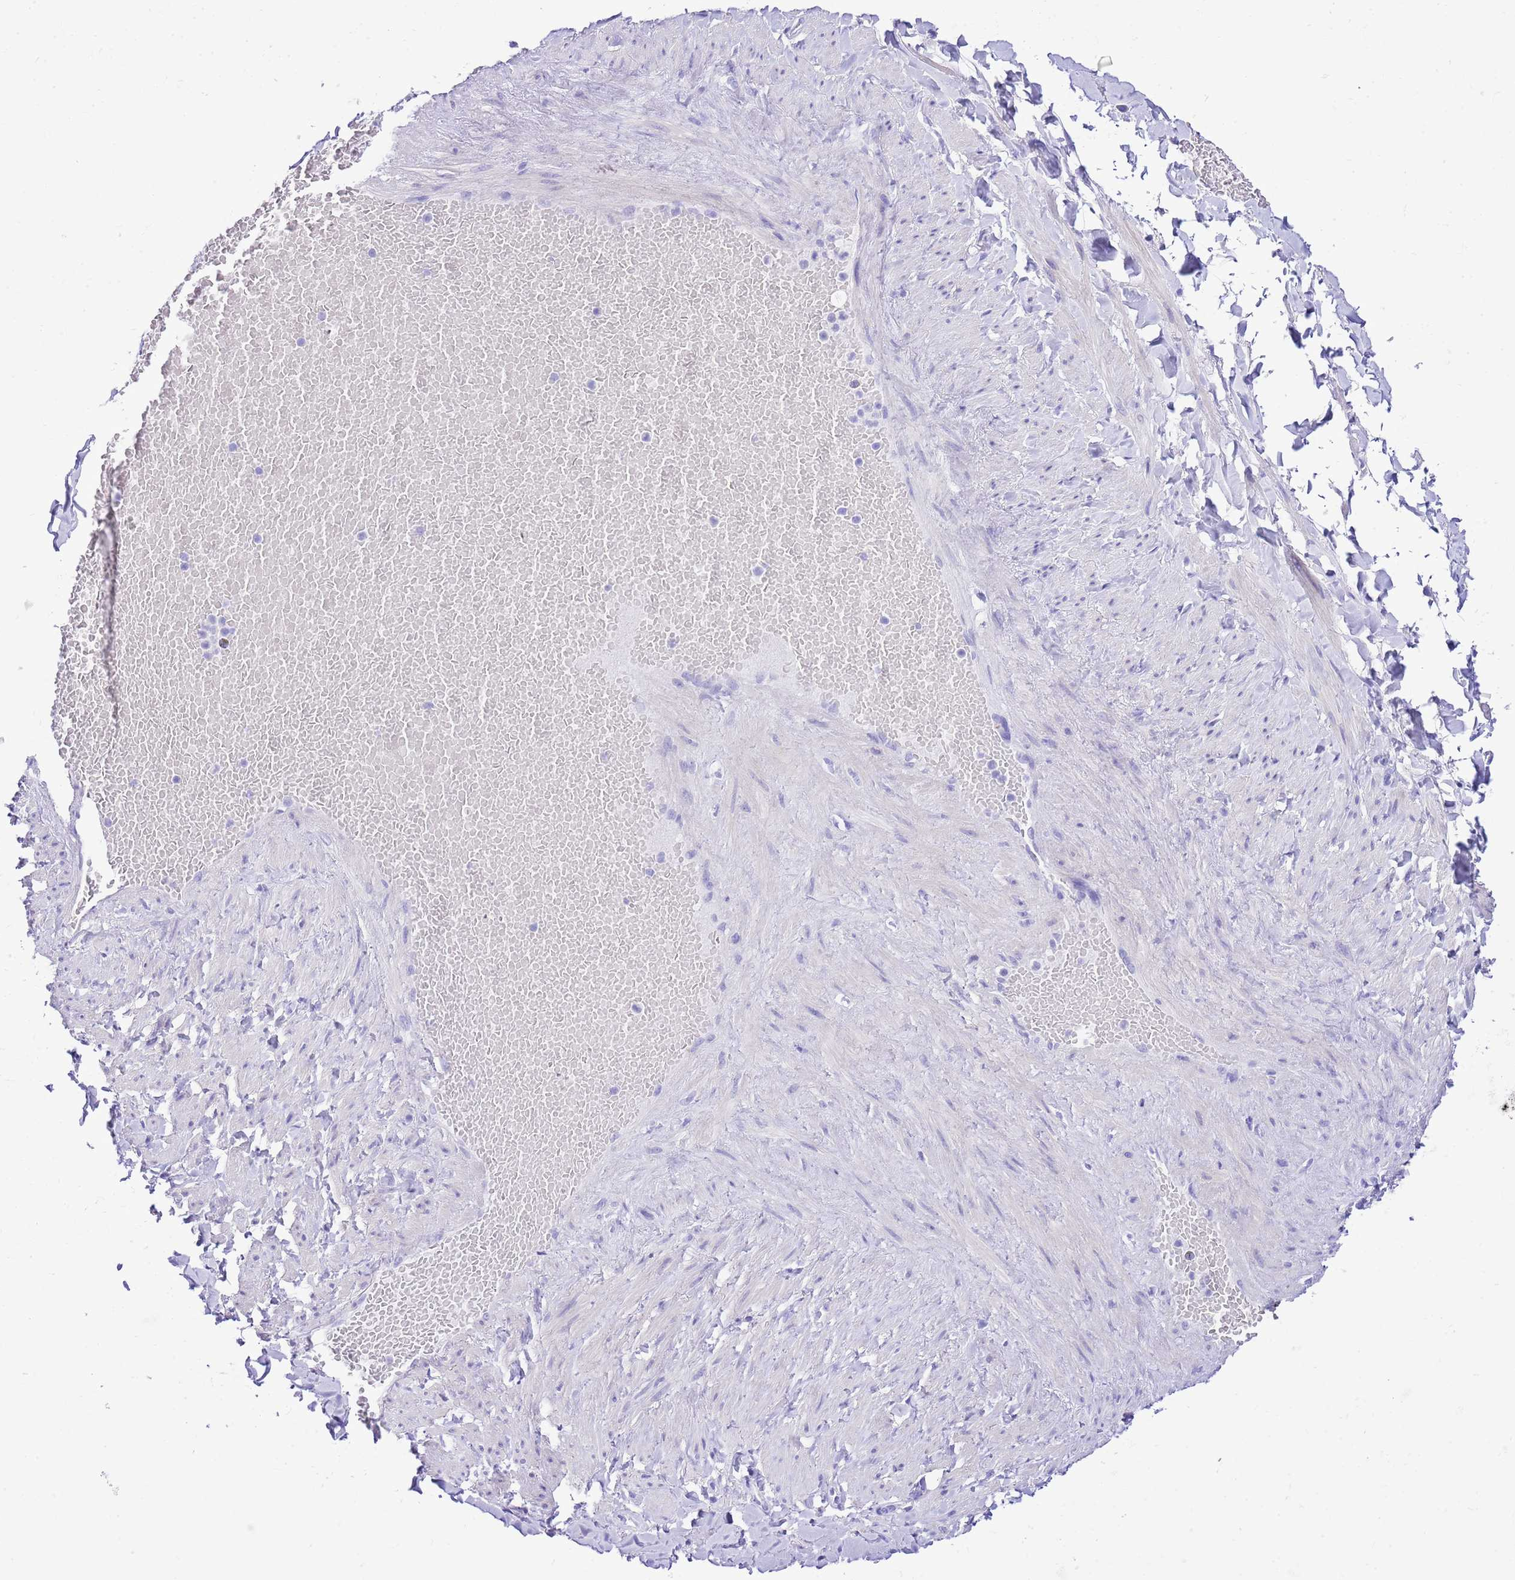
{"staining": {"intensity": "negative", "quantity": "none", "location": "none"}, "tissue": "adipose tissue", "cell_type": "Adipocytes", "image_type": "normal", "snomed": [{"axis": "morphology", "description": "Normal tissue, NOS"}, {"axis": "topography", "description": "Soft tissue"}, {"axis": "topography", "description": "Vascular tissue"}], "caption": "Adipose tissue was stained to show a protein in brown. There is no significant expression in adipocytes. The staining is performed using DAB (3,3'-diaminobenzidine) brown chromogen with nuclei counter-stained in using hematoxylin.", "gene": "KCNC1", "patient": {"sex": "male", "age": 54}}